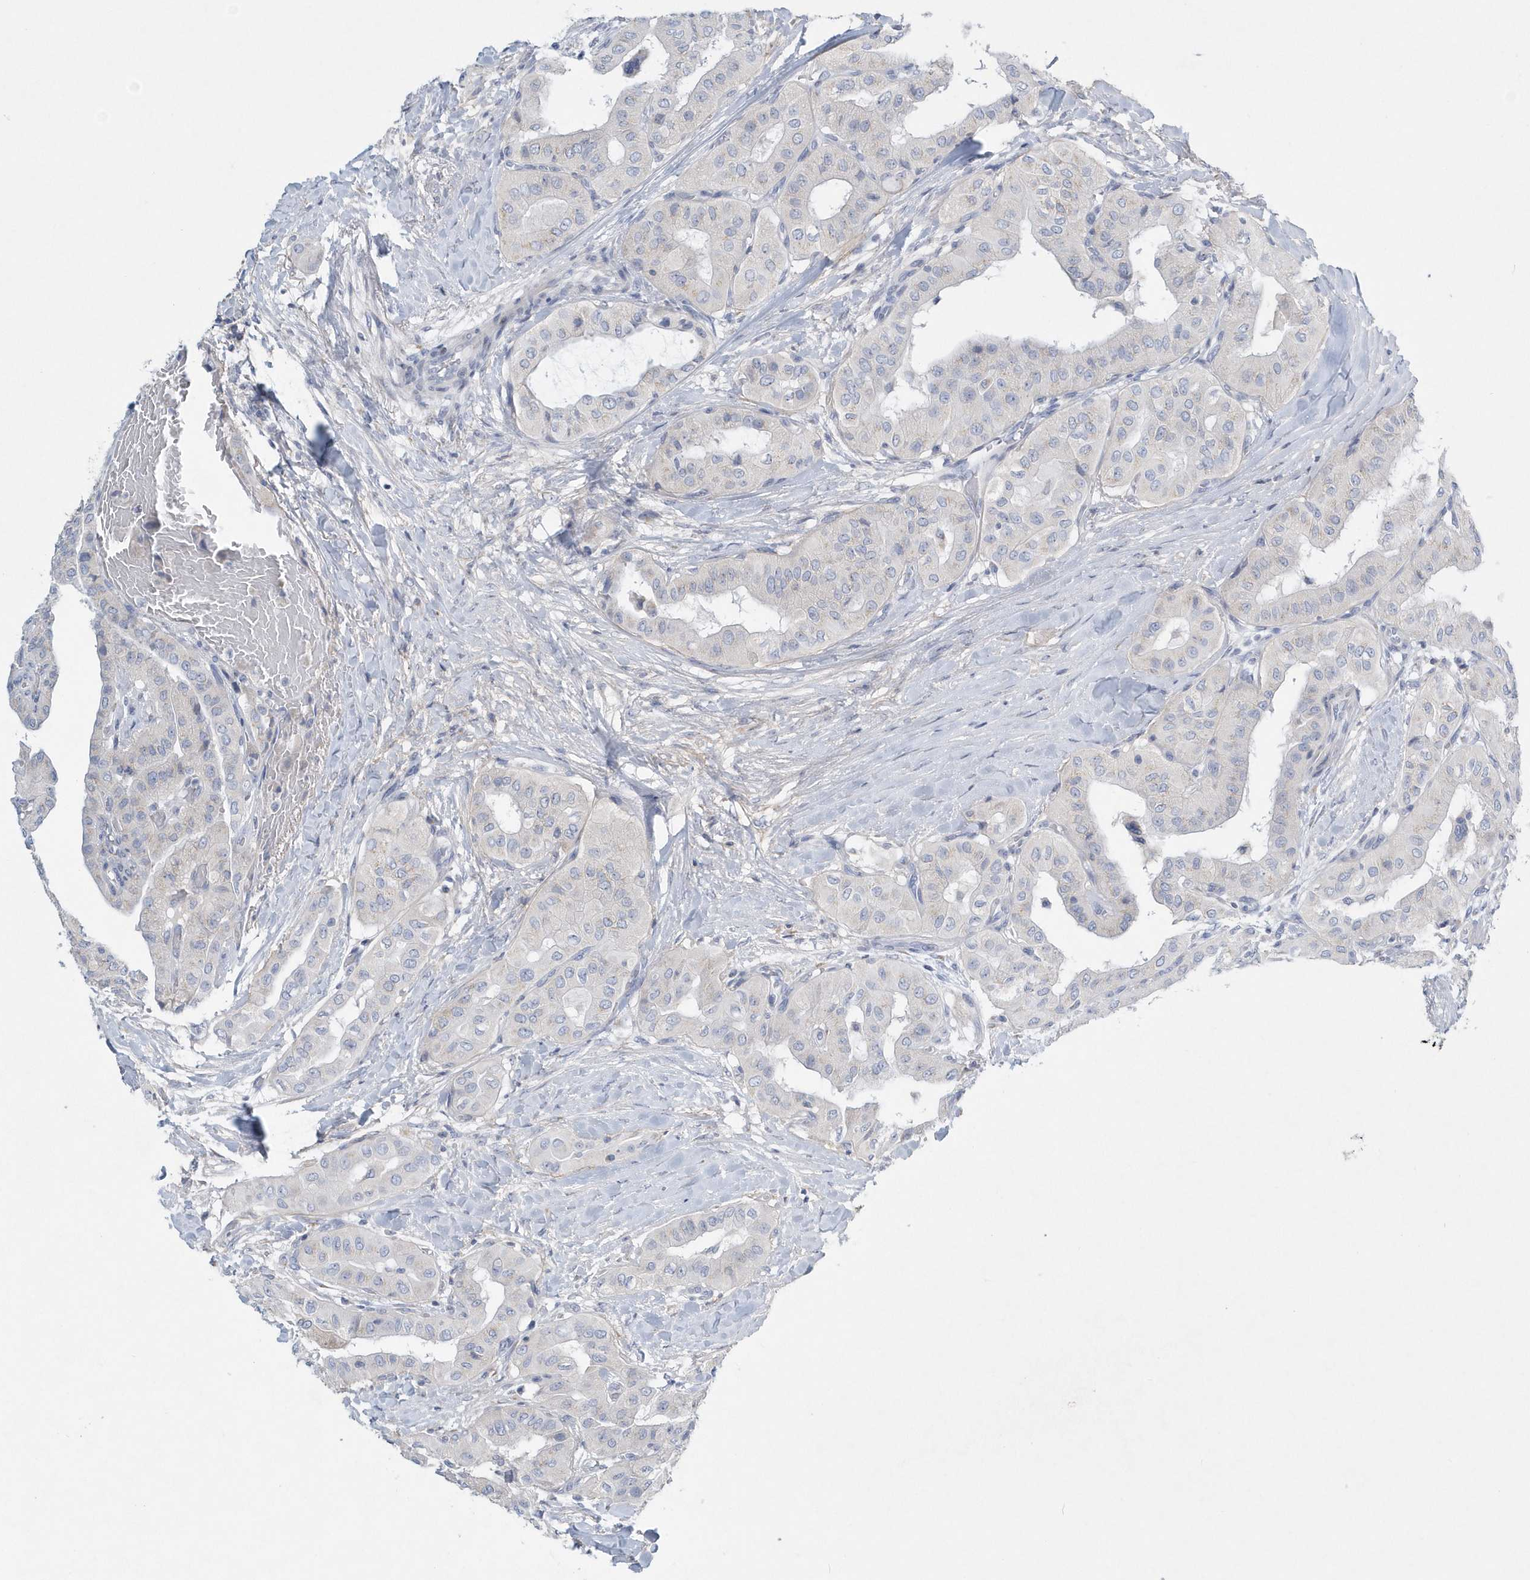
{"staining": {"intensity": "negative", "quantity": "none", "location": "none"}, "tissue": "thyroid cancer", "cell_type": "Tumor cells", "image_type": "cancer", "snomed": [{"axis": "morphology", "description": "Papillary adenocarcinoma, NOS"}, {"axis": "topography", "description": "Thyroid gland"}], "caption": "Protein analysis of thyroid cancer (papillary adenocarcinoma) reveals no significant staining in tumor cells.", "gene": "SPATA18", "patient": {"sex": "female", "age": 59}}